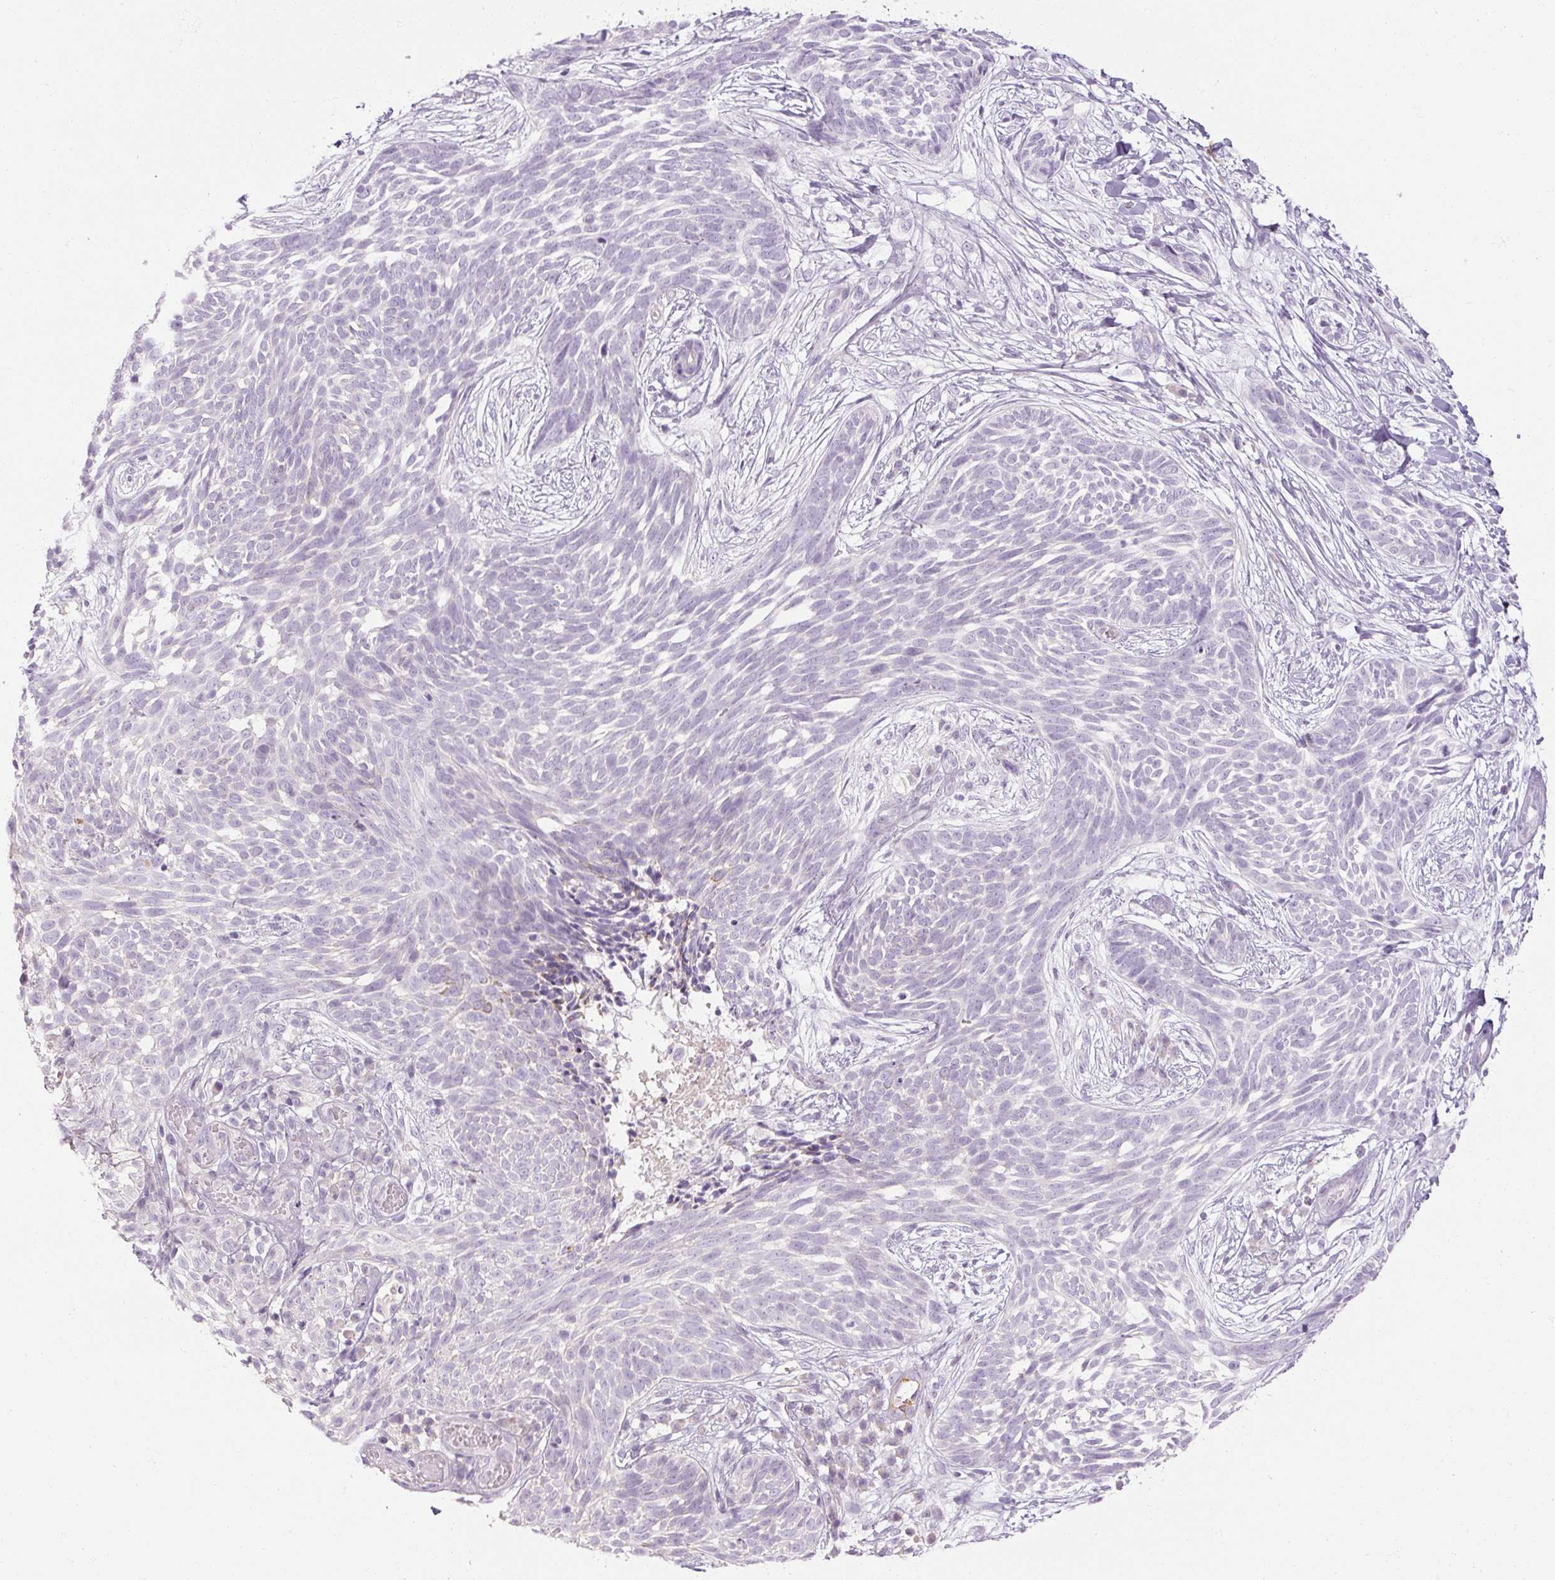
{"staining": {"intensity": "negative", "quantity": "none", "location": "none"}, "tissue": "skin cancer", "cell_type": "Tumor cells", "image_type": "cancer", "snomed": [{"axis": "morphology", "description": "Basal cell carcinoma"}, {"axis": "topography", "description": "Skin"}, {"axis": "topography", "description": "Skin, foot"}], "caption": "High magnification brightfield microscopy of skin cancer stained with DAB (brown) and counterstained with hematoxylin (blue): tumor cells show no significant expression.", "gene": "NFE2L3", "patient": {"sex": "female", "age": 86}}